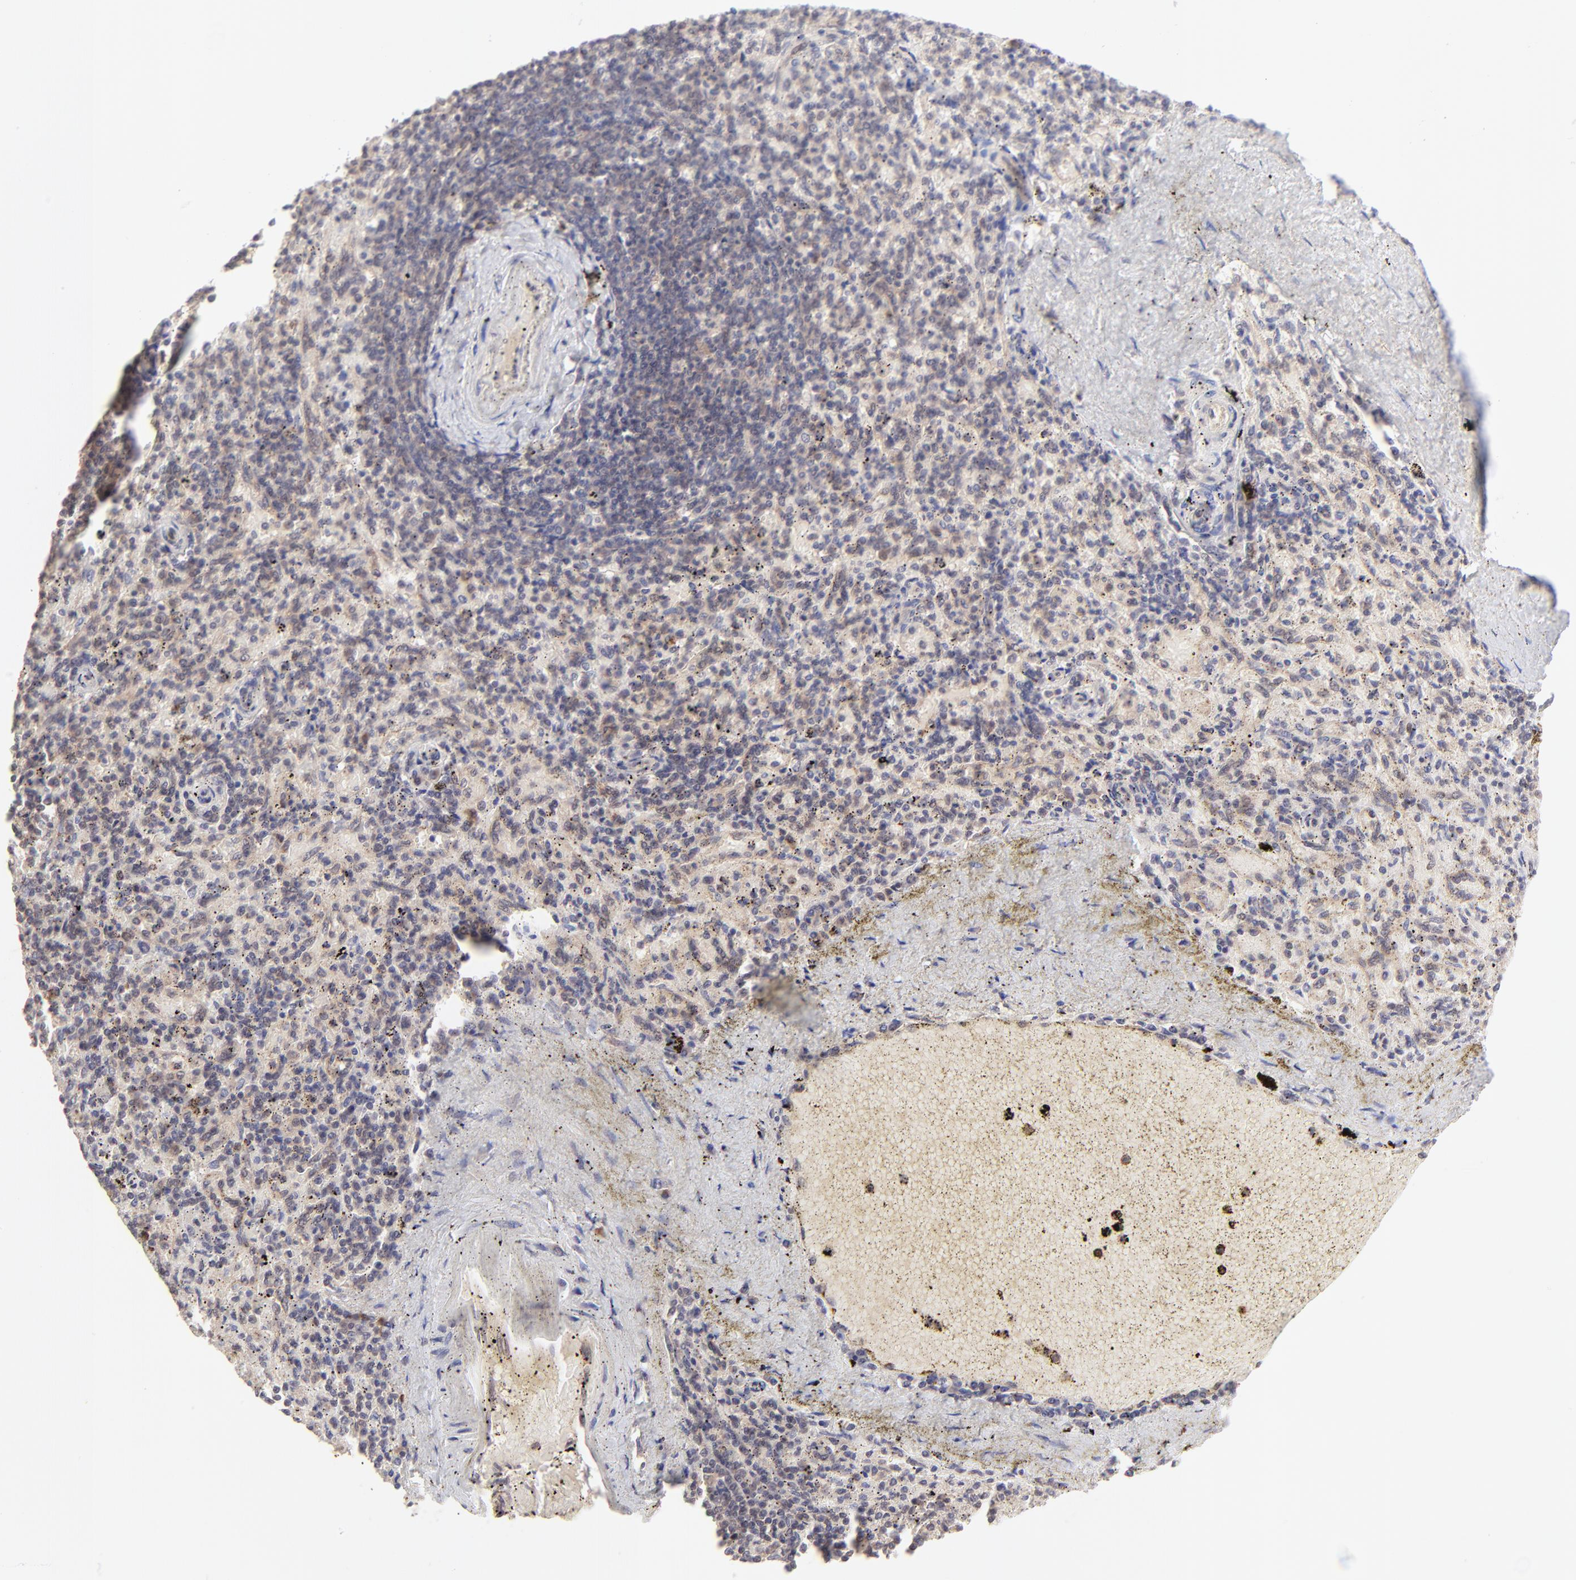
{"staining": {"intensity": "moderate", "quantity": ">75%", "location": "cytoplasmic/membranous"}, "tissue": "spleen", "cell_type": "Cells in red pulp", "image_type": "normal", "snomed": [{"axis": "morphology", "description": "Normal tissue, NOS"}, {"axis": "topography", "description": "Spleen"}], "caption": "Immunohistochemistry staining of unremarkable spleen, which displays medium levels of moderate cytoplasmic/membranous staining in approximately >75% of cells in red pulp indicating moderate cytoplasmic/membranous protein expression. The staining was performed using DAB (brown) for protein detection and nuclei were counterstained in hematoxylin (blue).", "gene": "TNRC6B", "patient": {"sex": "female", "age": 43}}